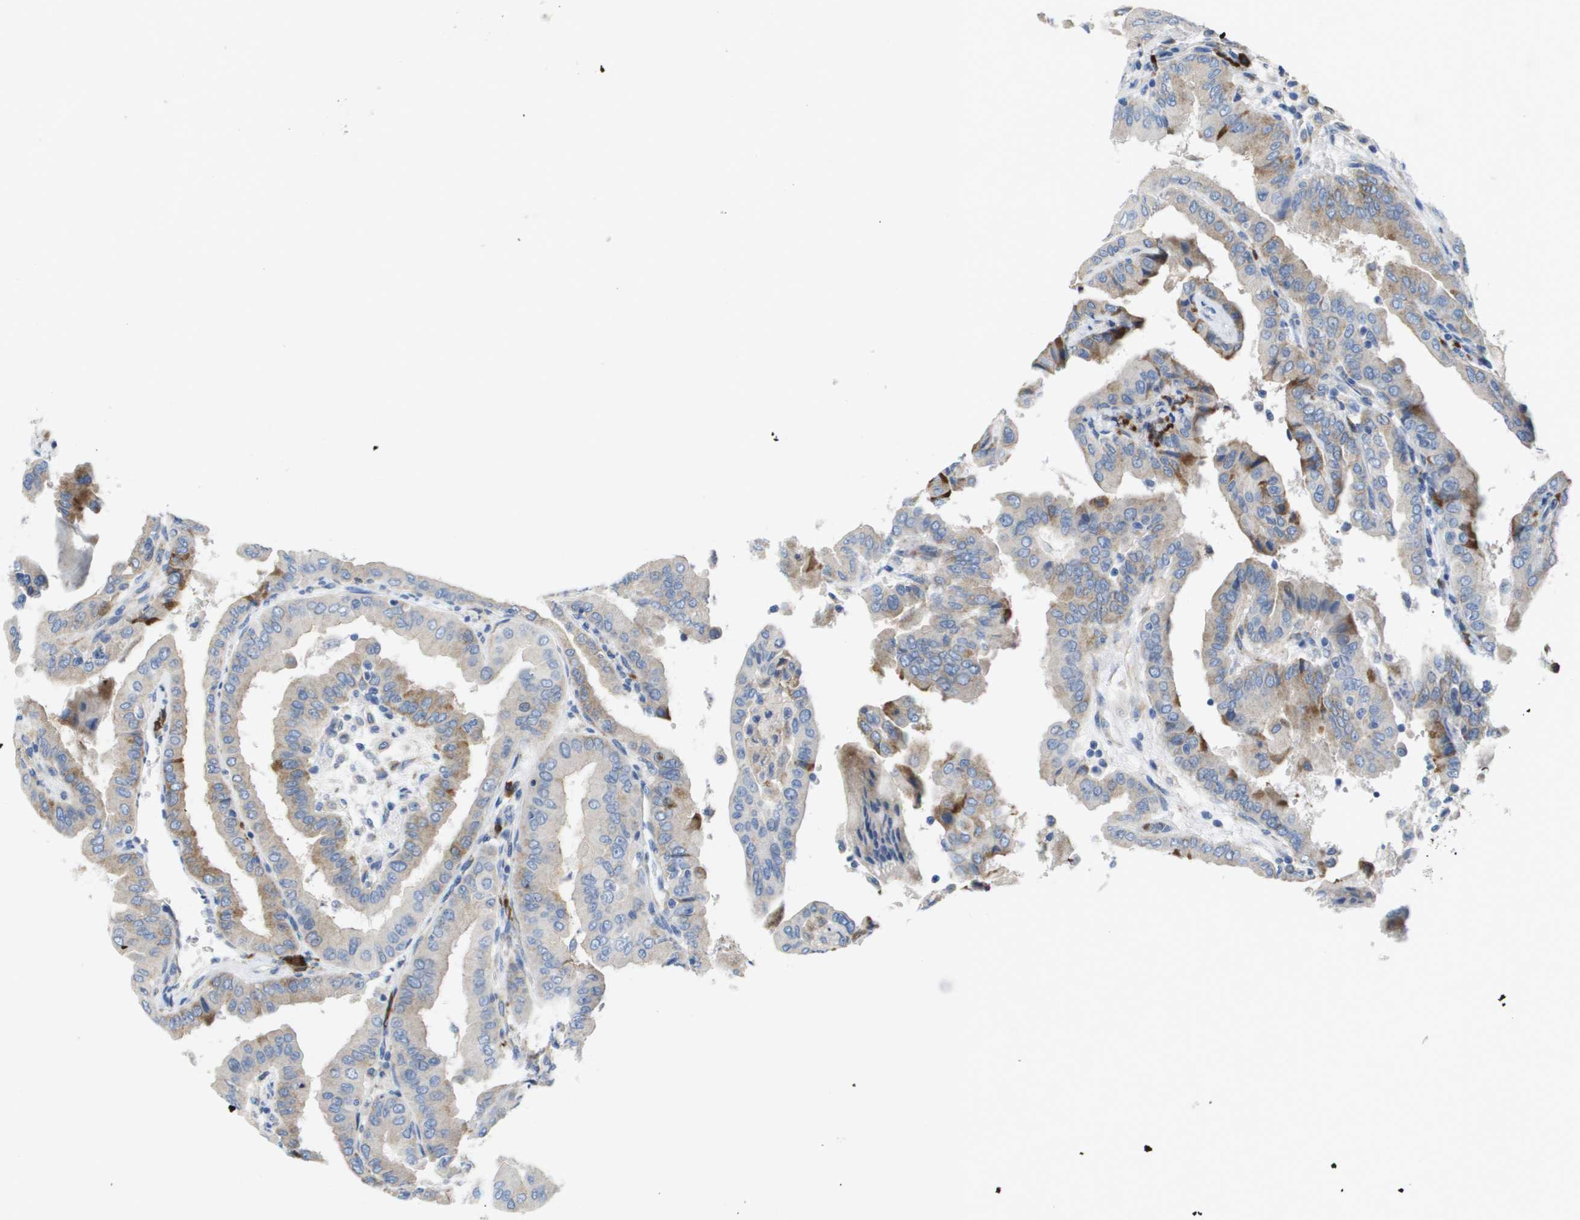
{"staining": {"intensity": "moderate", "quantity": "25%-75%", "location": "cytoplasmic/membranous"}, "tissue": "thyroid cancer", "cell_type": "Tumor cells", "image_type": "cancer", "snomed": [{"axis": "morphology", "description": "Papillary adenocarcinoma, NOS"}, {"axis": "topography", "description": "Thyroid gland"}], "caption": "Protein staining exhibits moderate cytoplasmic/membranous staining in approximately 25%-75% of tumor cells in thyroid papillary adenocarcinoma.", "gene": "CD3G", "patient": {"sex": "male", "age": 33}}